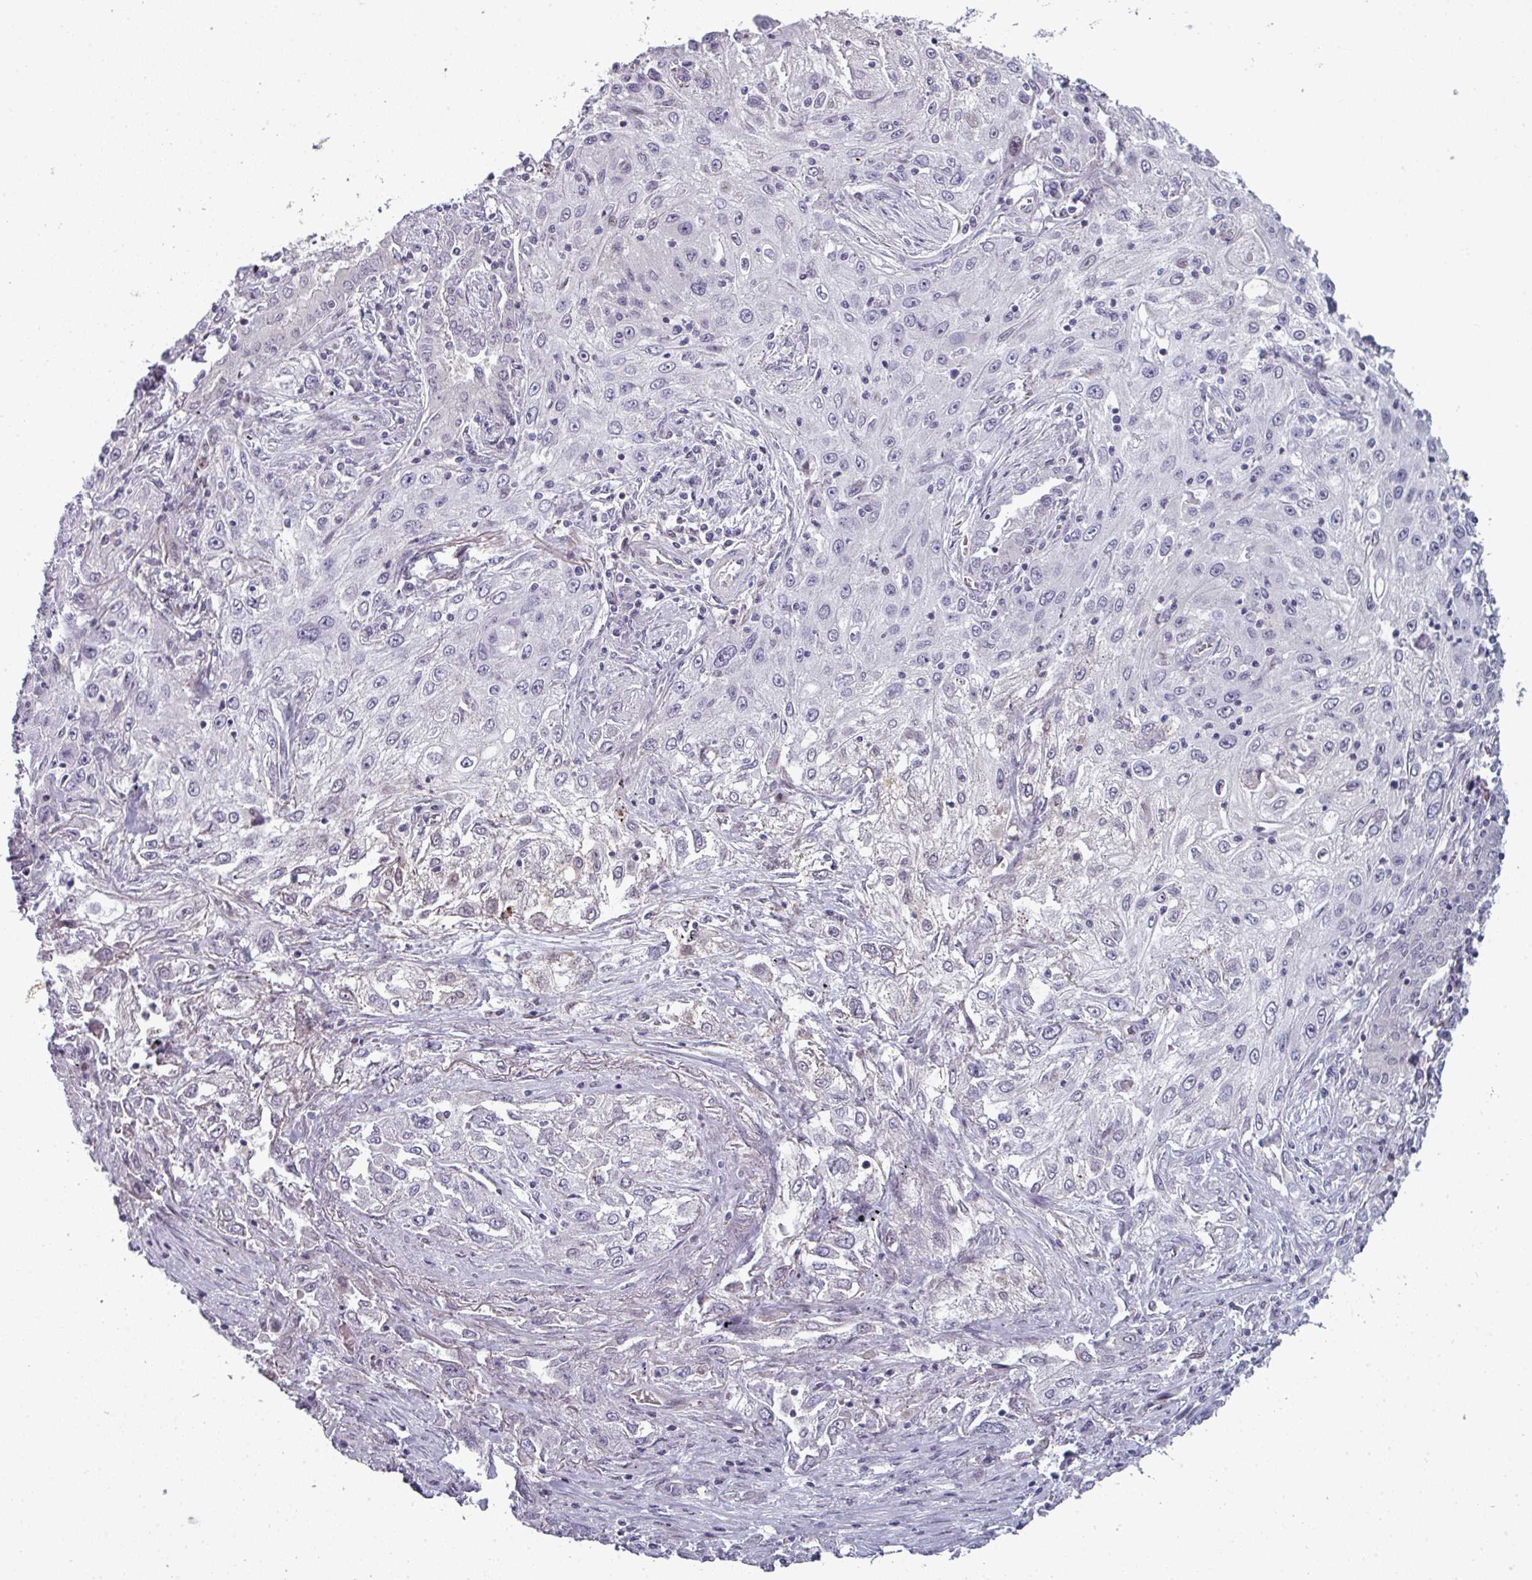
{"staining": {"intensity": "negative", "quantity": "none", "location": "none"}, "tissue": "lung cancer", "cell_type": "Tumor cells", "image_type": "cancer", "snomed": [{"axis": "morphology", "description": "Squamous cell carcinoma, NOS"}, {"axis": "topography", "description": "Lung"}], "caption": "Tumor cells are negative for brown protein staining in squamous cell carcinoma (lung).", "gene": "PRAMEF12", "patient": {"sex": "female", "age": 69}}